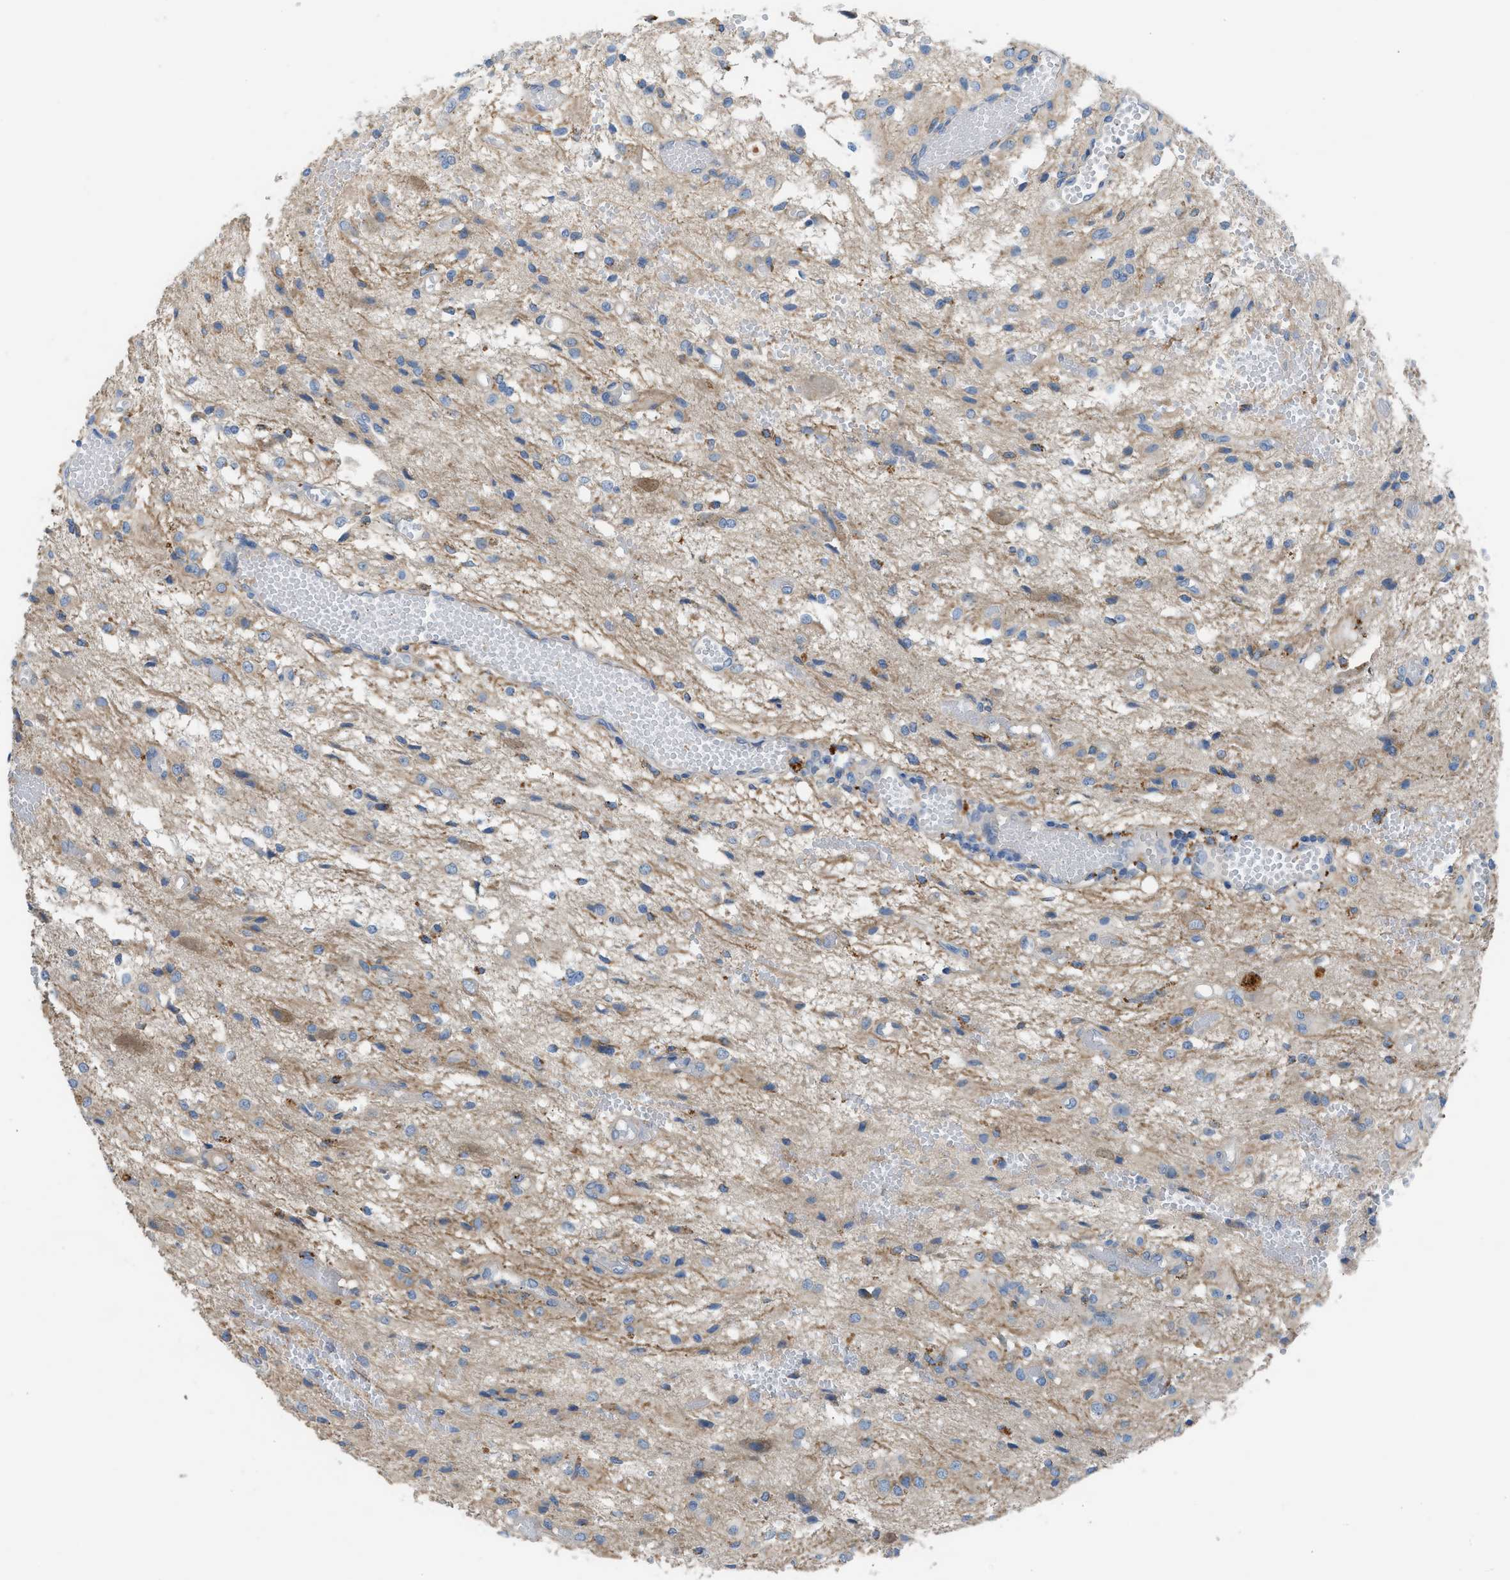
{"staining": {"intensity": "weak", "quantity": "<25%", "location": "cytoplasmic/membranous"}, "tissue": "glioma", "cell_type": "Tumor cells", "image_type": "cancer", "snomed": [{"axis": "morphology", "description": "Glioma, malignant, High grade"}, {"axis": "topography", "description": "Brain"}], "caption": "The immunohistochemistry image has no significant staining in tumor cells of glioma tissue.", "gene": "AOAH", "patient": {"sex": "female", "age": 59}}